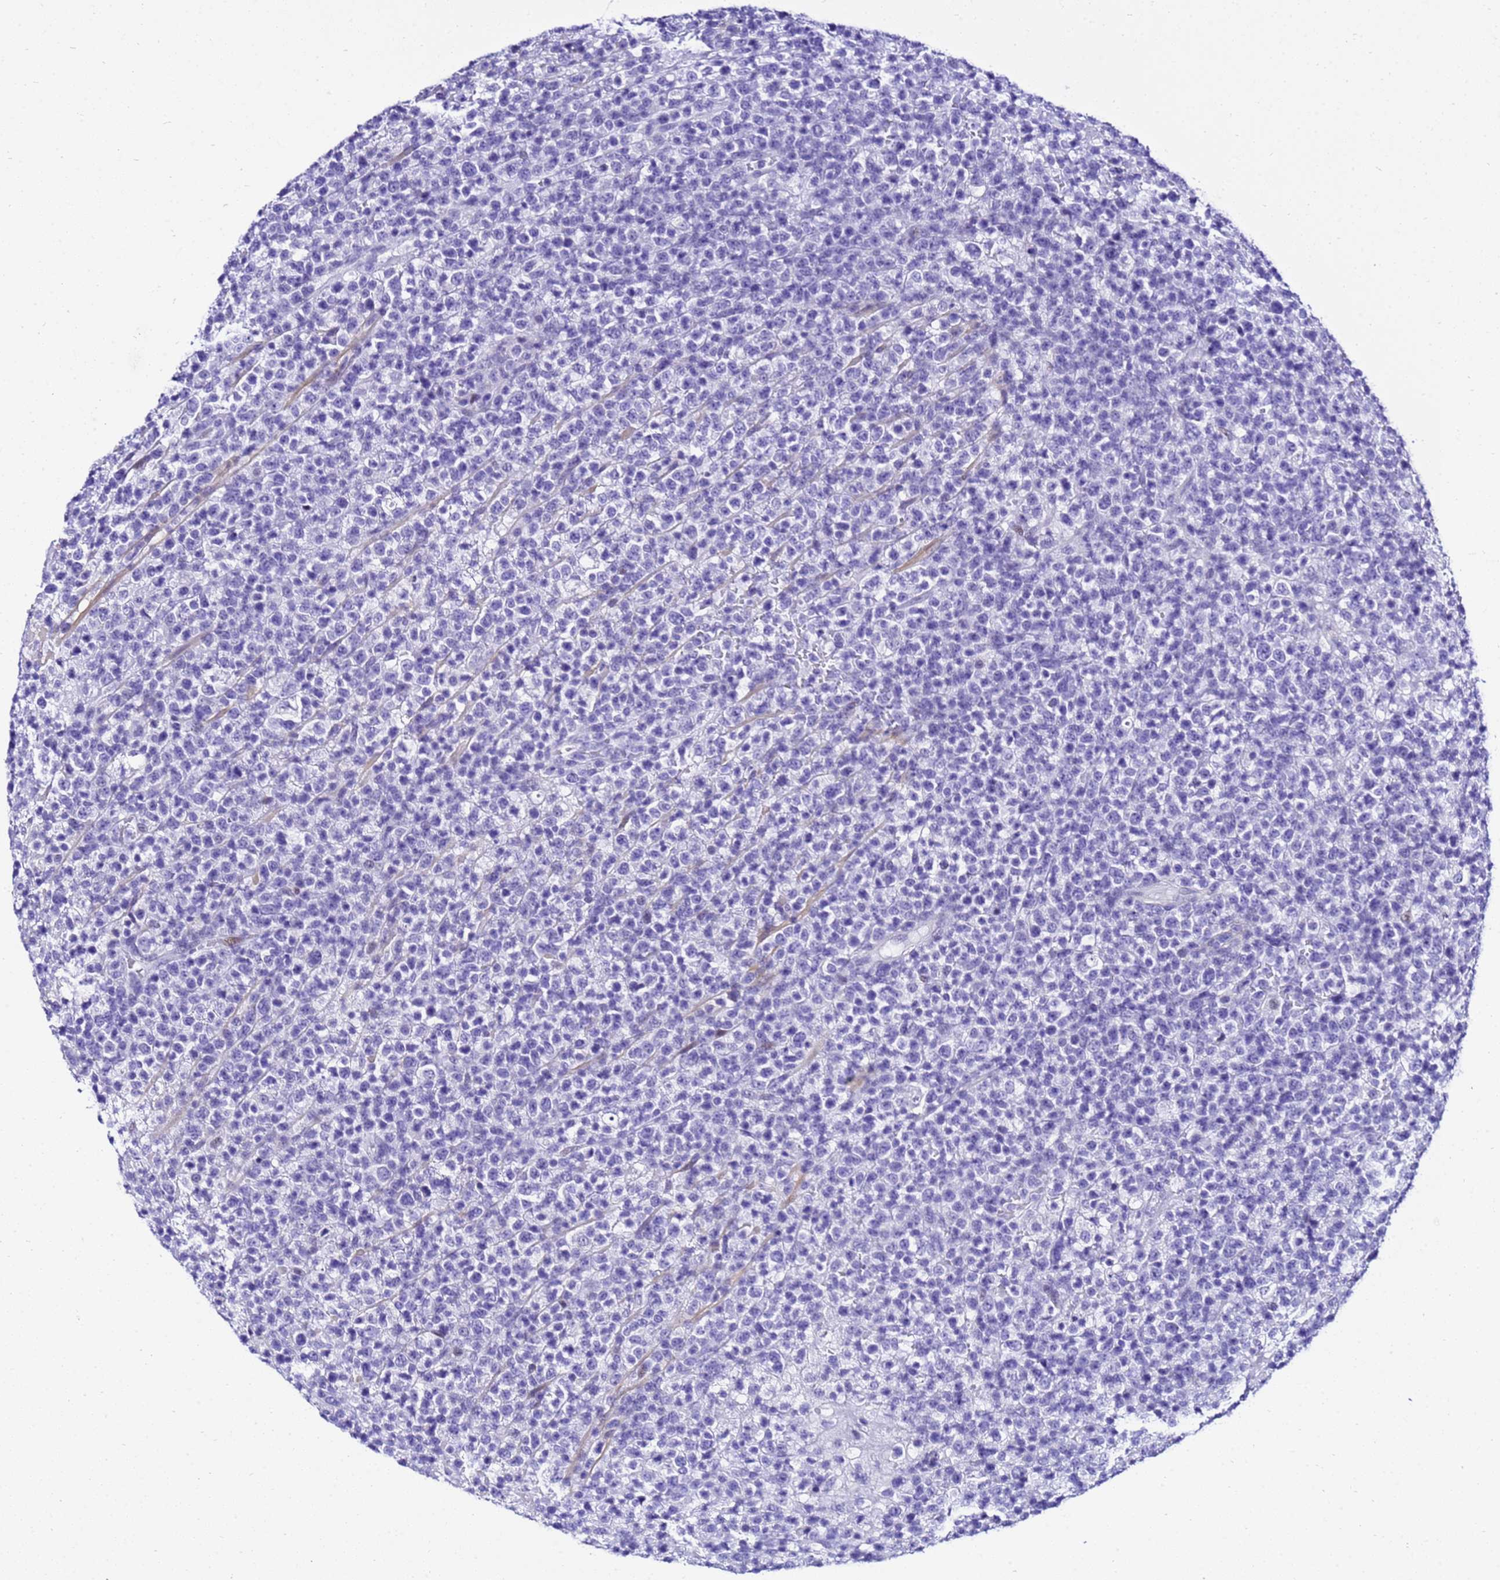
{"staining": {"intensity": "negative", "quantity": "none", "location": "none"}, "tissue": "lymphoma", "cell_type": "Tumor cells", "image_type": "cancer", "snomed": [{"axis": "morphology", "description": "Malignant lymphoma, non-Hodgkin's type, High grade"}, {"axis": "topography", "description": "Colon"}], "caption": "A photomicrograph of malignant lymphoma, non-Hodgkin's type (high-grade) stained for a protein demonstrates no brown staining in tumor cells. (Brightfield microscopy of DAB (3,3'-diaminobenzidine) IHC at high magnification).", "gene": "ZNF417", "patient": {"sex": "female", "age": 53}}